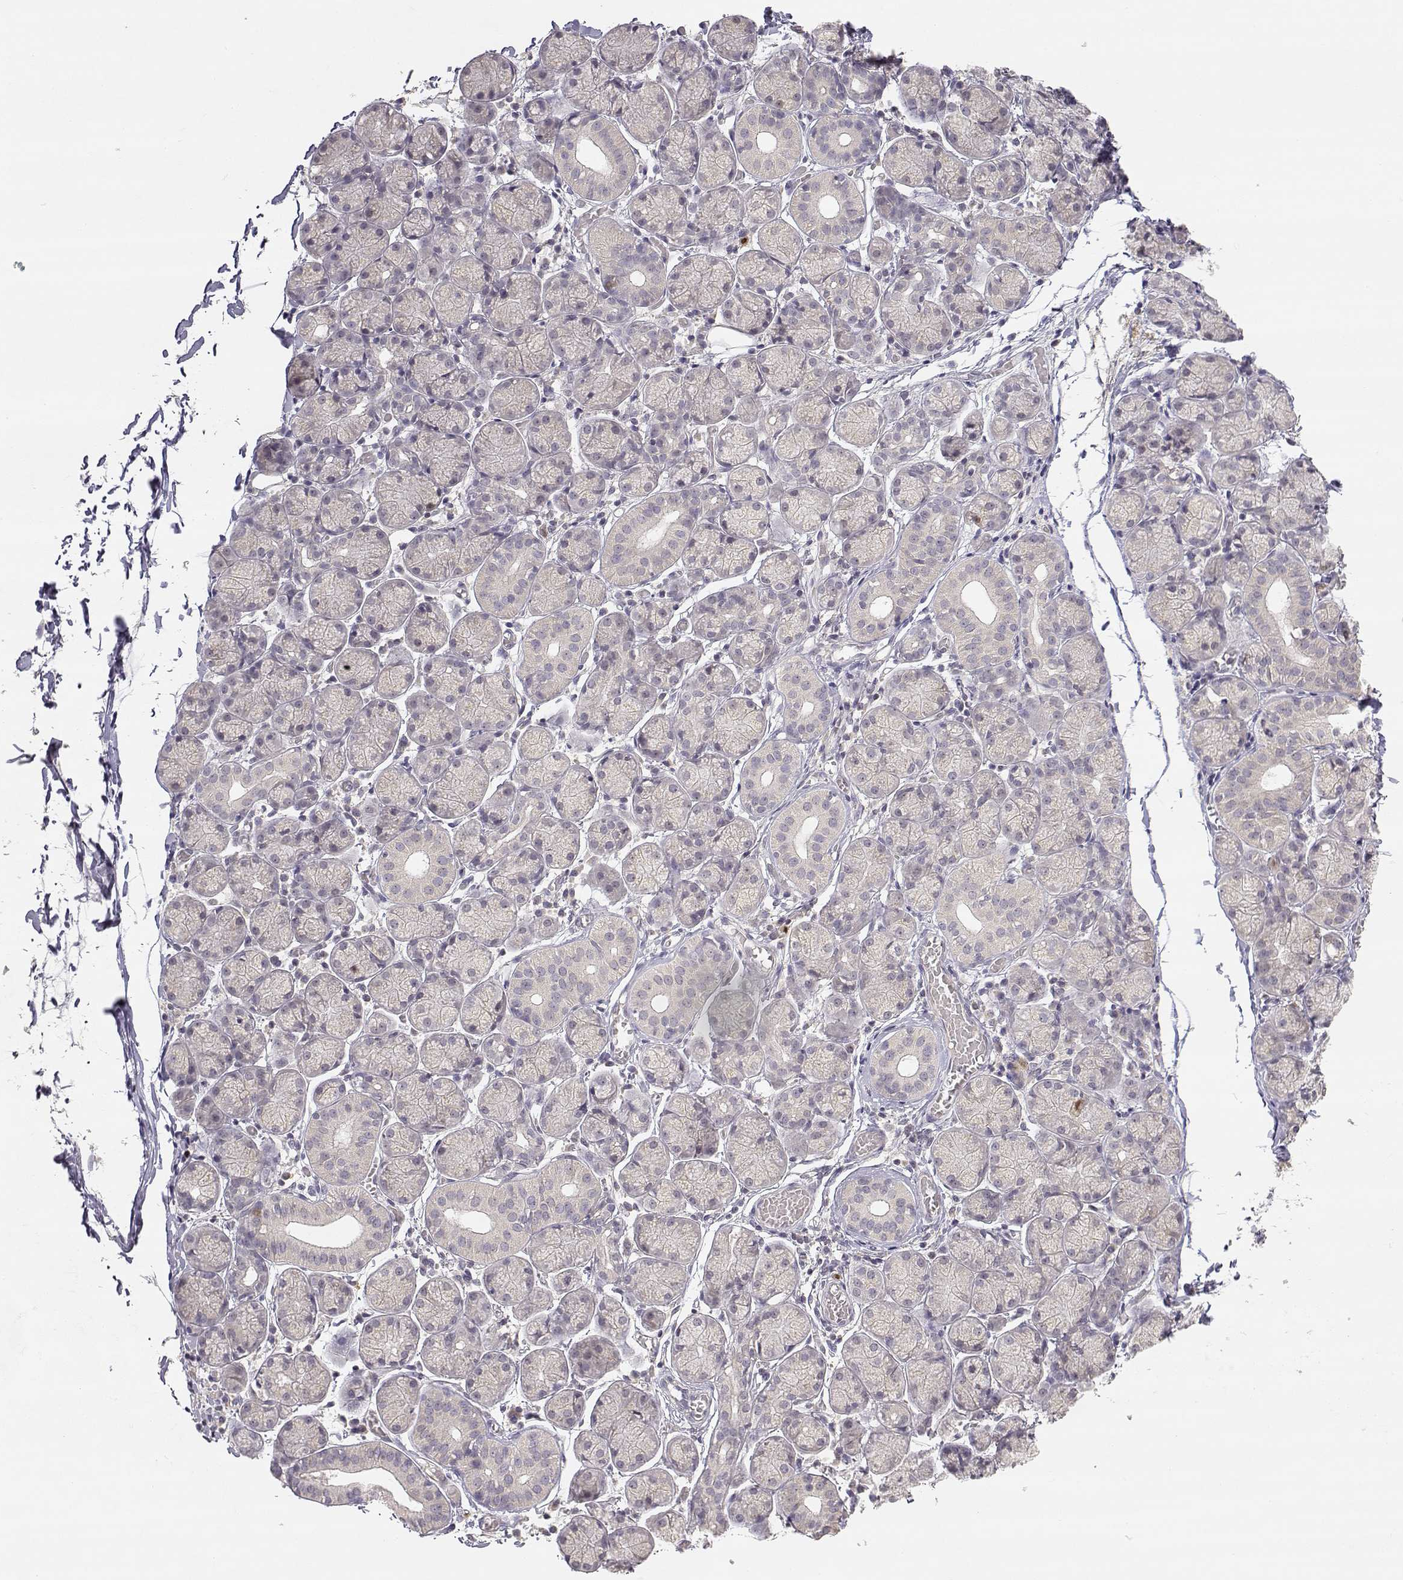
{"staining": {"intensity": "moderate", "quantity": "<25%", "location": "nuclear"}, "tissue": "salivary gland", "cell_type": "Glandular cells", "image_type": "normal", "snomed": [{"axis": "morphology", "description": "Normal tissue, NOS"}, {"axis": "topography", "description": "Salivary gland"}, {"axis": "topography", "description": "Peripheral nerve tissue"}], "caption": "Salivary gland stained for a protein demonstrates moderate nuclear positivity in glandular cells. (Brightfield microscopy of DAB IHC at high magnification).", "gene": "RAD51", "patient": {"sex": "female", "age": 24}}